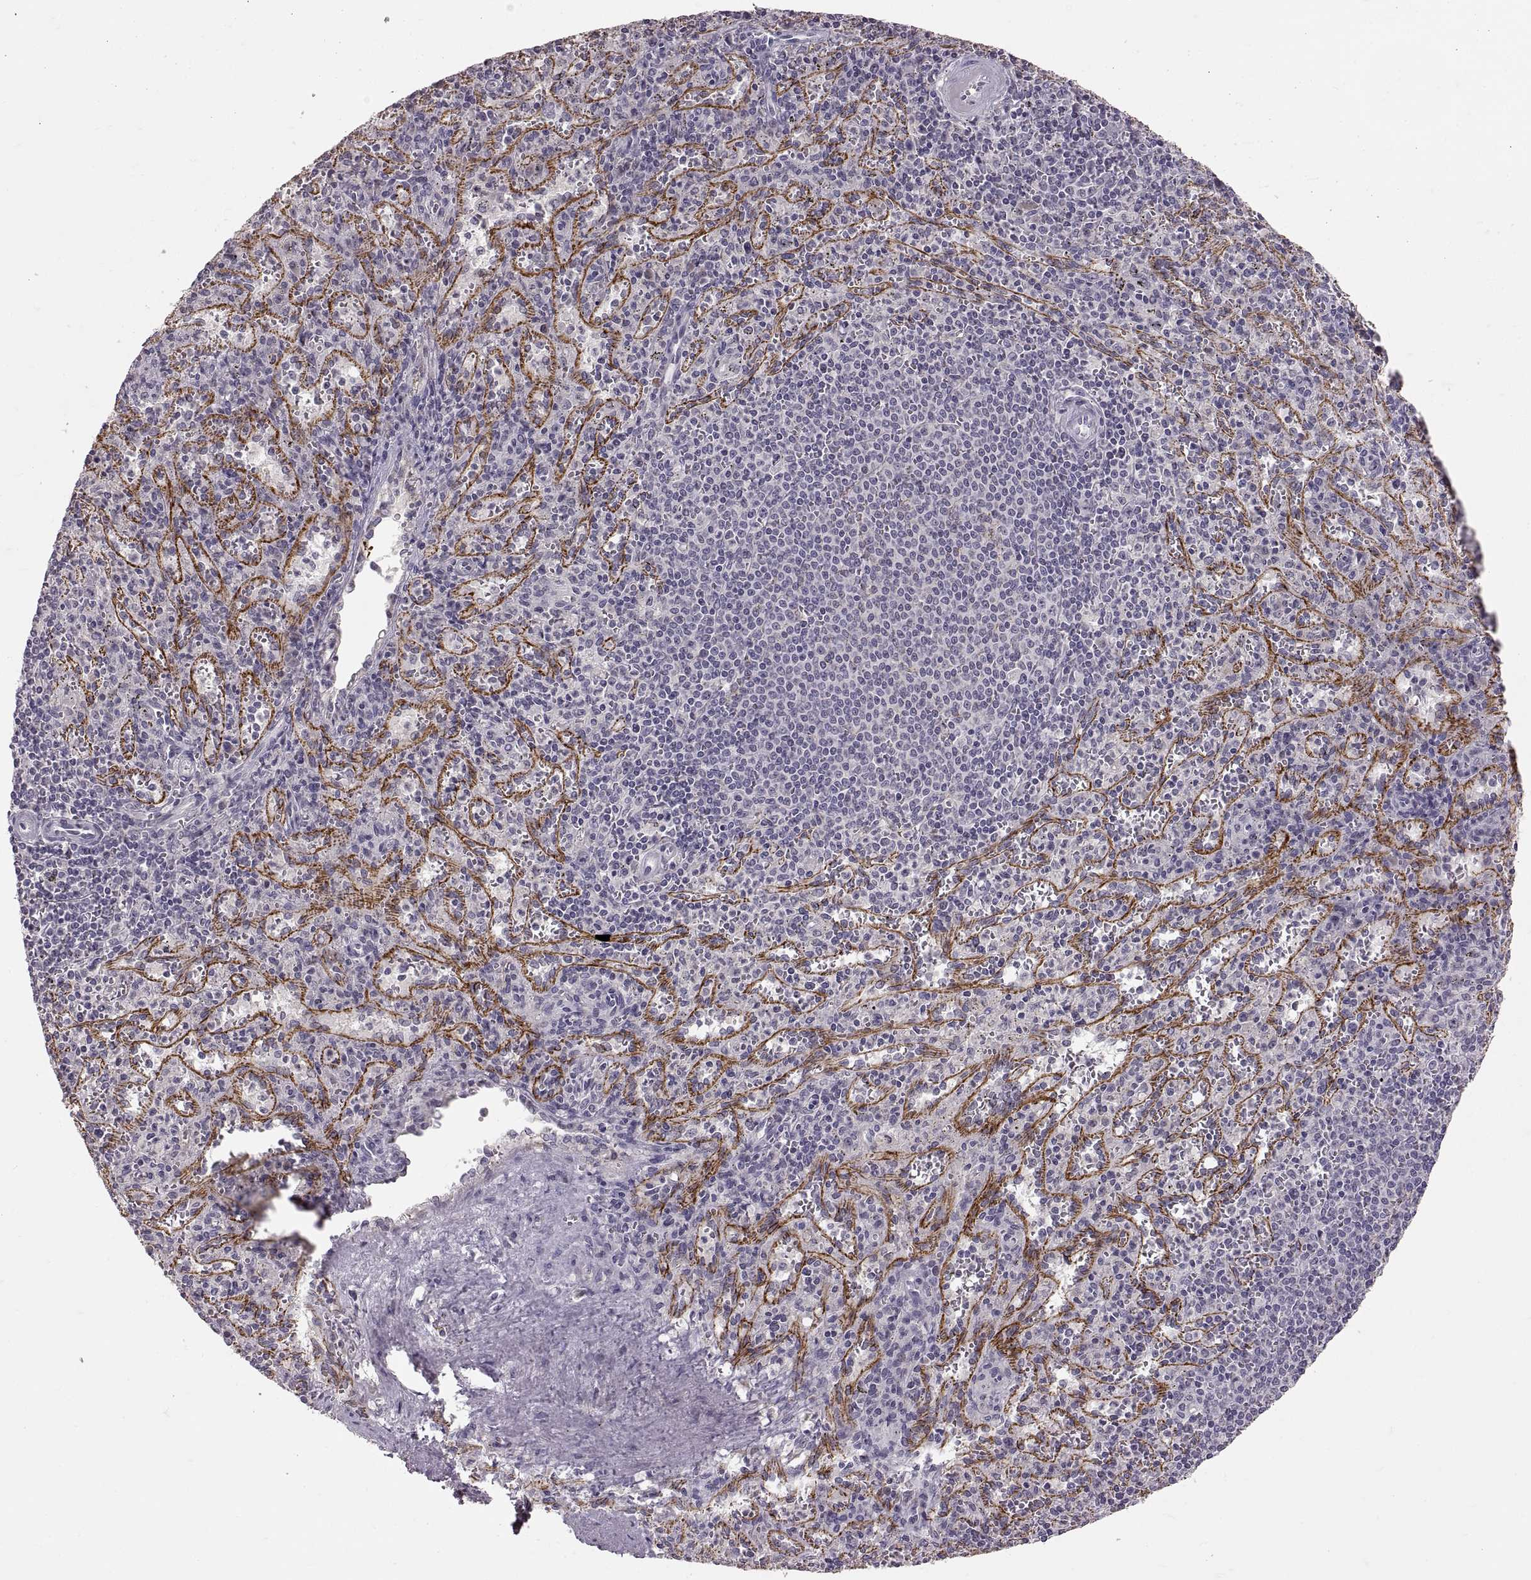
{"staining": {"intensity": "negative", "quantity": "none", "location": "none"}, "tissue": "spleen", "cell_type": "Cells in red pulp", "image_type": "normal", "snomed": [{"axis": "morphology", "description": "Normal tissue, NOS"}, {"axis": "topography", "description": "Spleen"}], "caption": "IHC of normal spleen shows no staining in cells in red pulp. The staining was performed using DAB to visualize the protein expression in brown, while the nuclei were stained in blue with hematoxylin (Magnification: 20x).", "gene": "CDH2", "patient": {"sex": "male", "age": 57}}